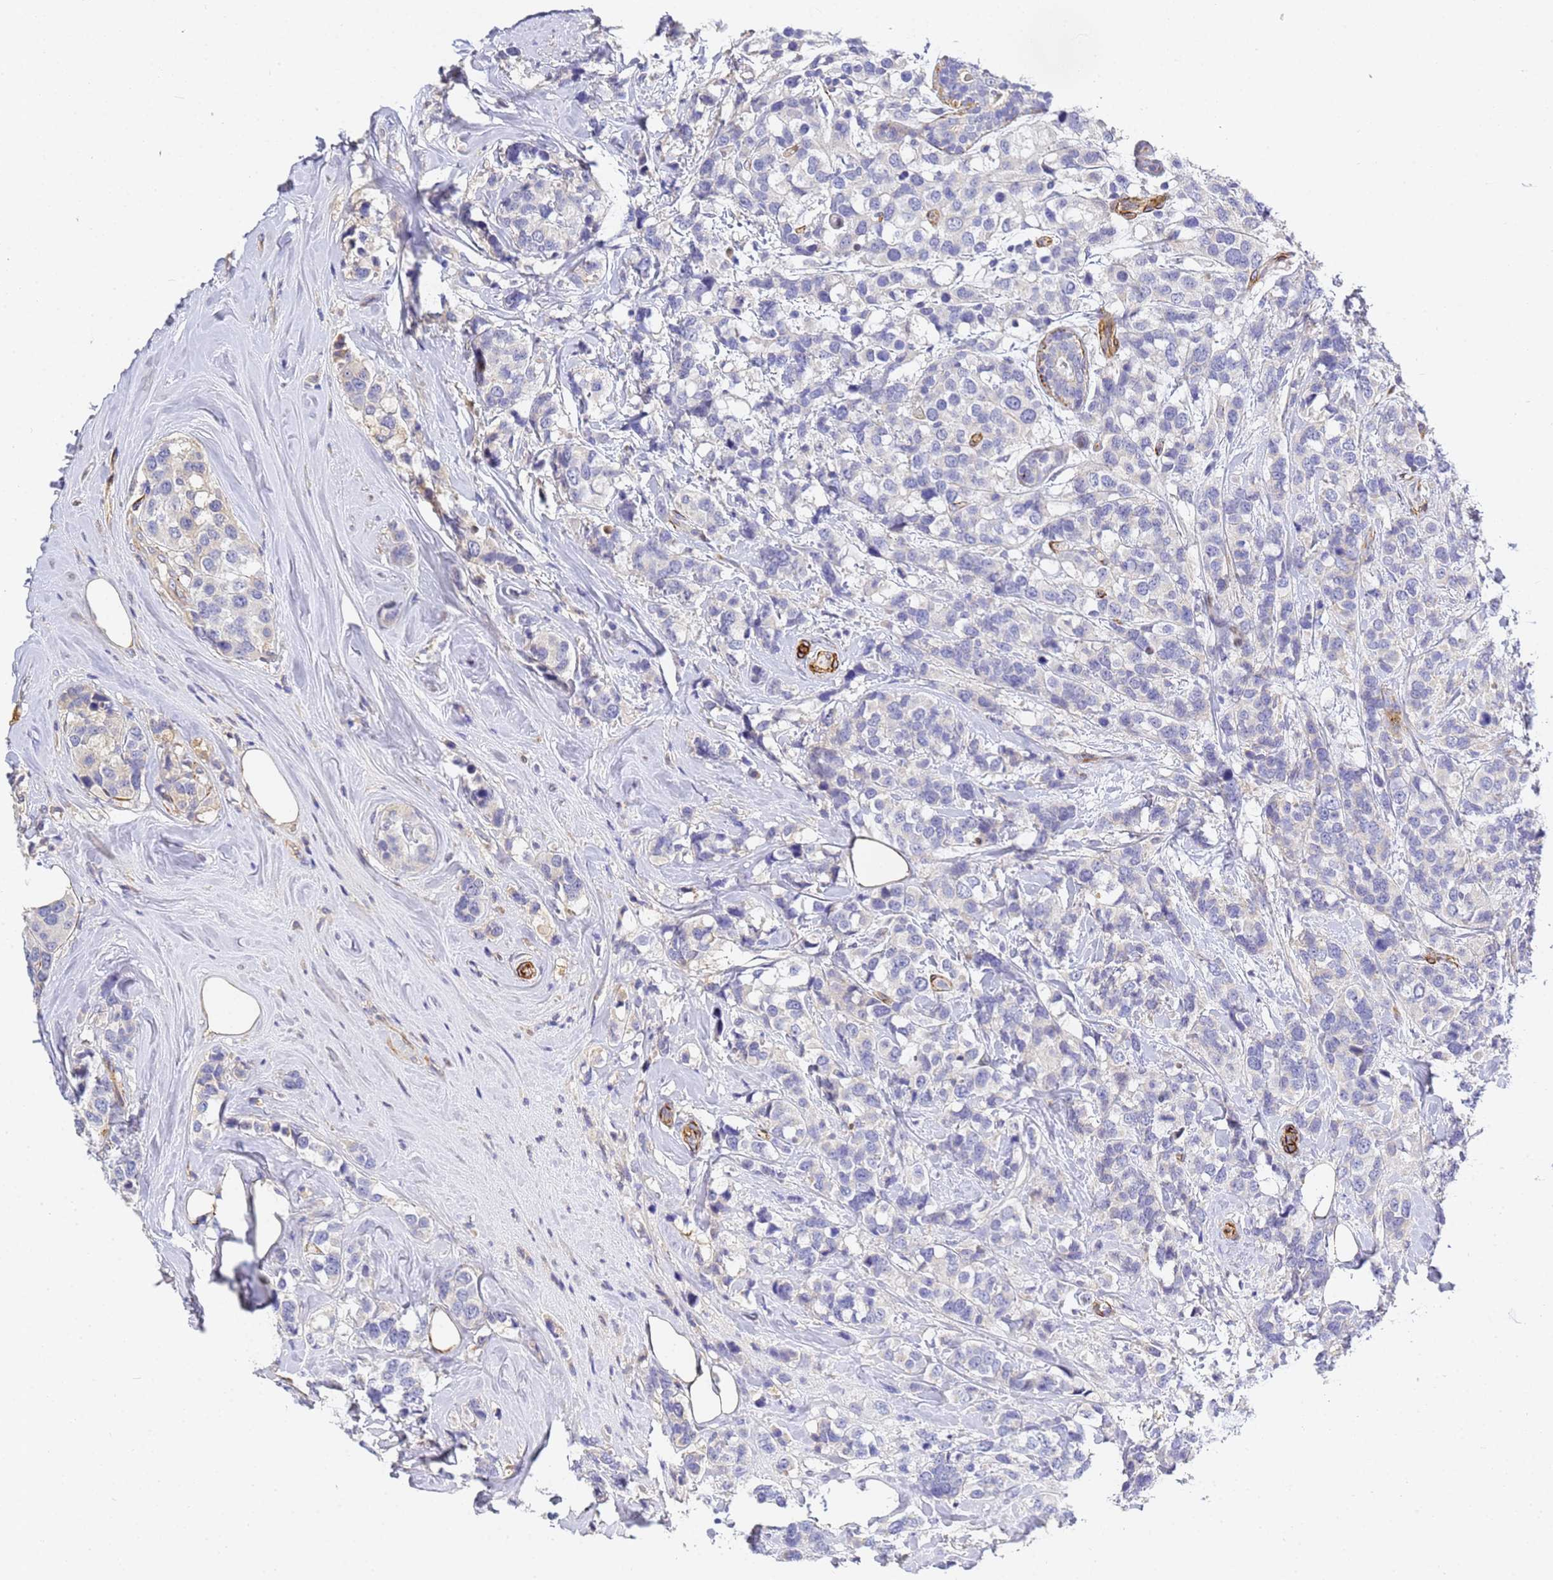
{"staining": {"intensity": "negative", "quantity": "none", "location": "none"}, "tissue": "breast cancer", "cell_type": "Tumor cells", "image_type": "cancer", "snomed": [{"axis": "morphology", "description": "Lobular carcinoma"}, {"axis": "topography", "description": "Breast"}], "caption": "DAB immunohistochemical staining of human breast cancer (lobular carcinoma) displays no significant staining in tumor cells.", "gene": "CFH", "patient": {"sex": "female", "age": 59}}